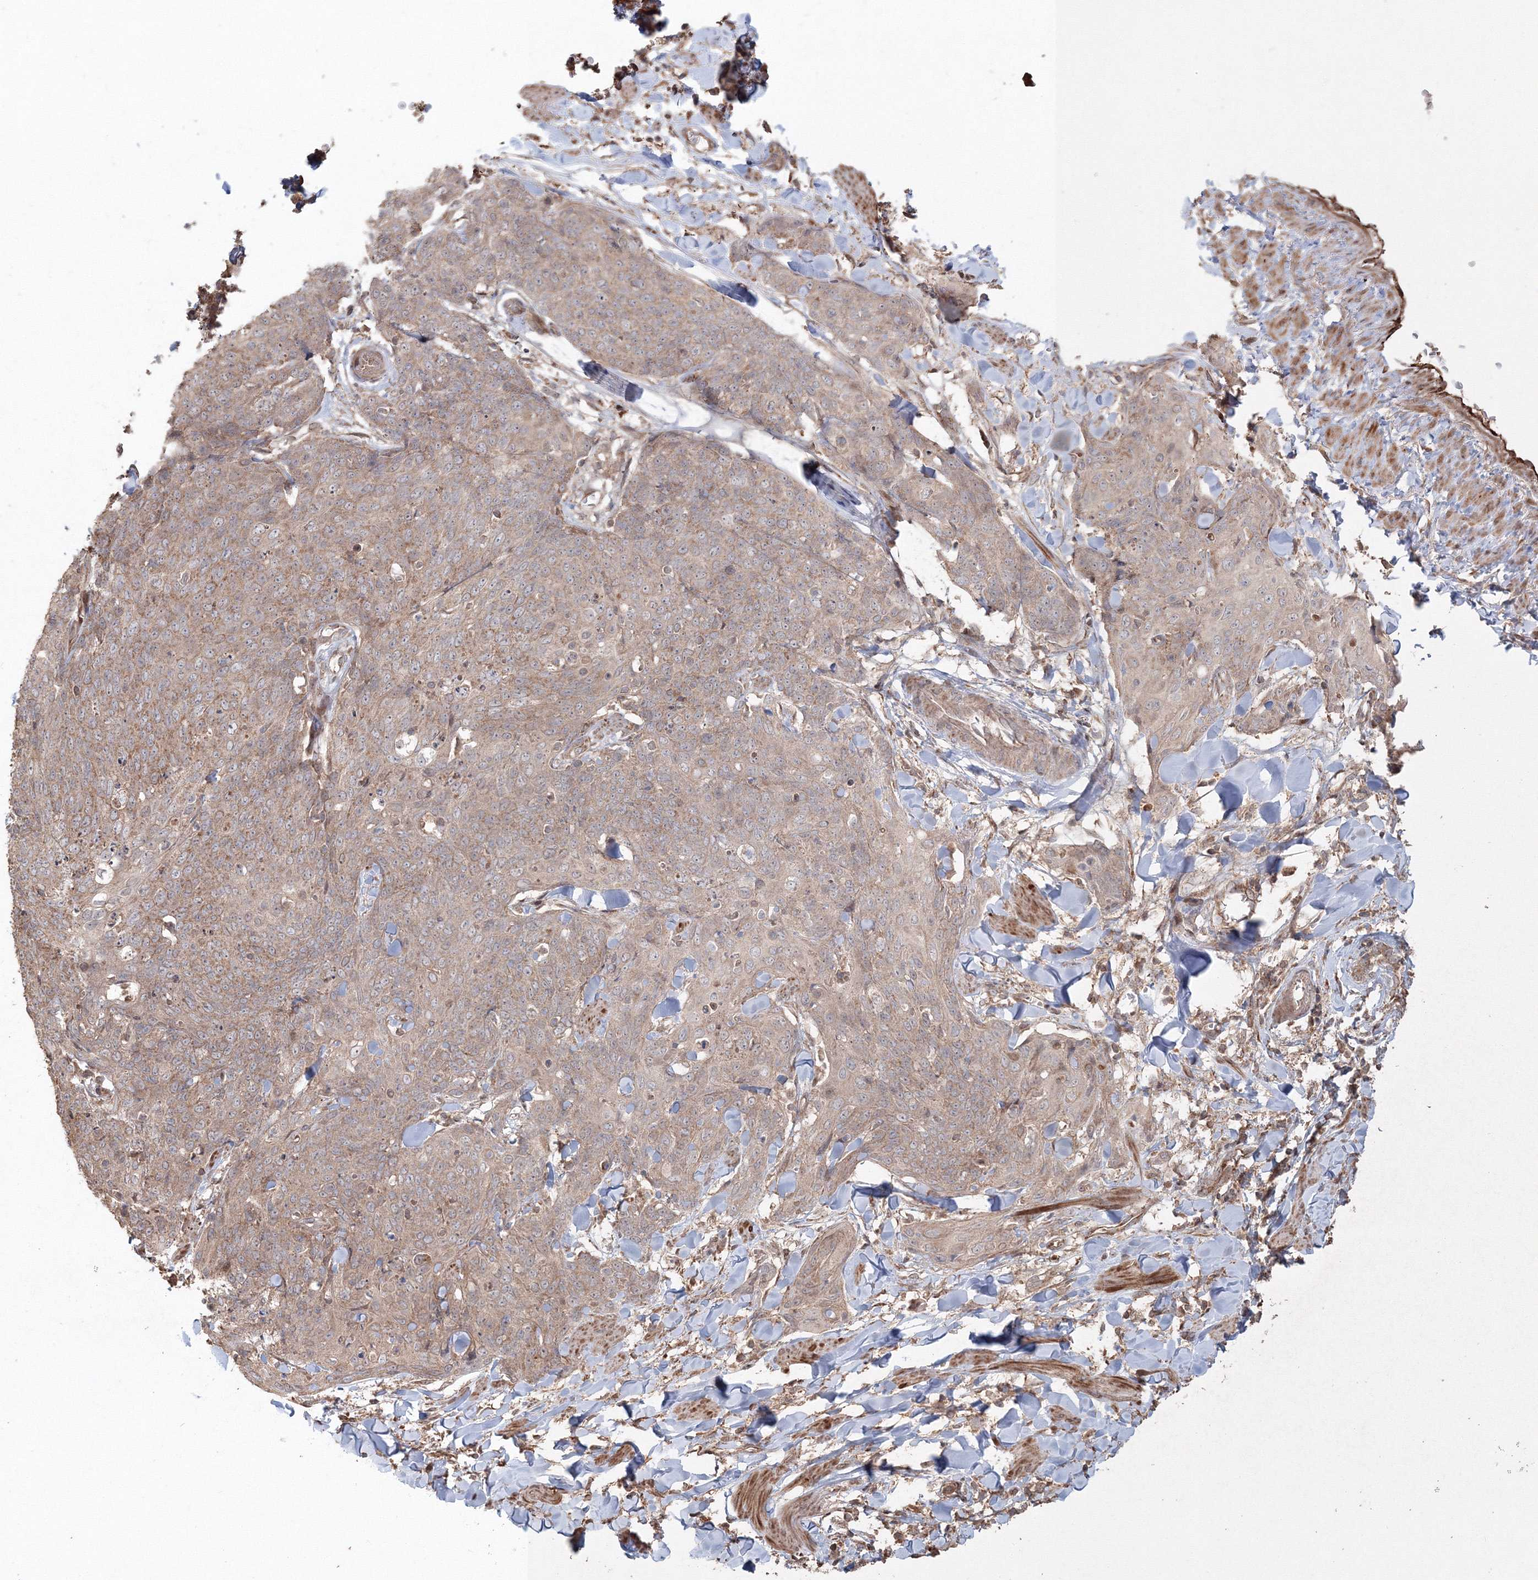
{"staining": {"intensity": "moderate", "quantity": "25%-75%", "location": "cytoplasmic/membranous"}, "tissue": "skin cancer", "cell_type": "Tumor cells", "image_type": "cancer", "snomed": [{"axis": "morphology", "description": "Squamous cell carcinoma, NOS"}, {"axis": "topography", "description": "Skin"}, {"axis": "topography", "description": "Vulva"}], "caption": "Tumor cells show medium levels of moderate cytoplasmic/membranous expression in about 25%-75% of cells in skin squamous cell carcinoma.", "gene": "ANAPC16", "patient": {"sex": "female", "age": 85}}